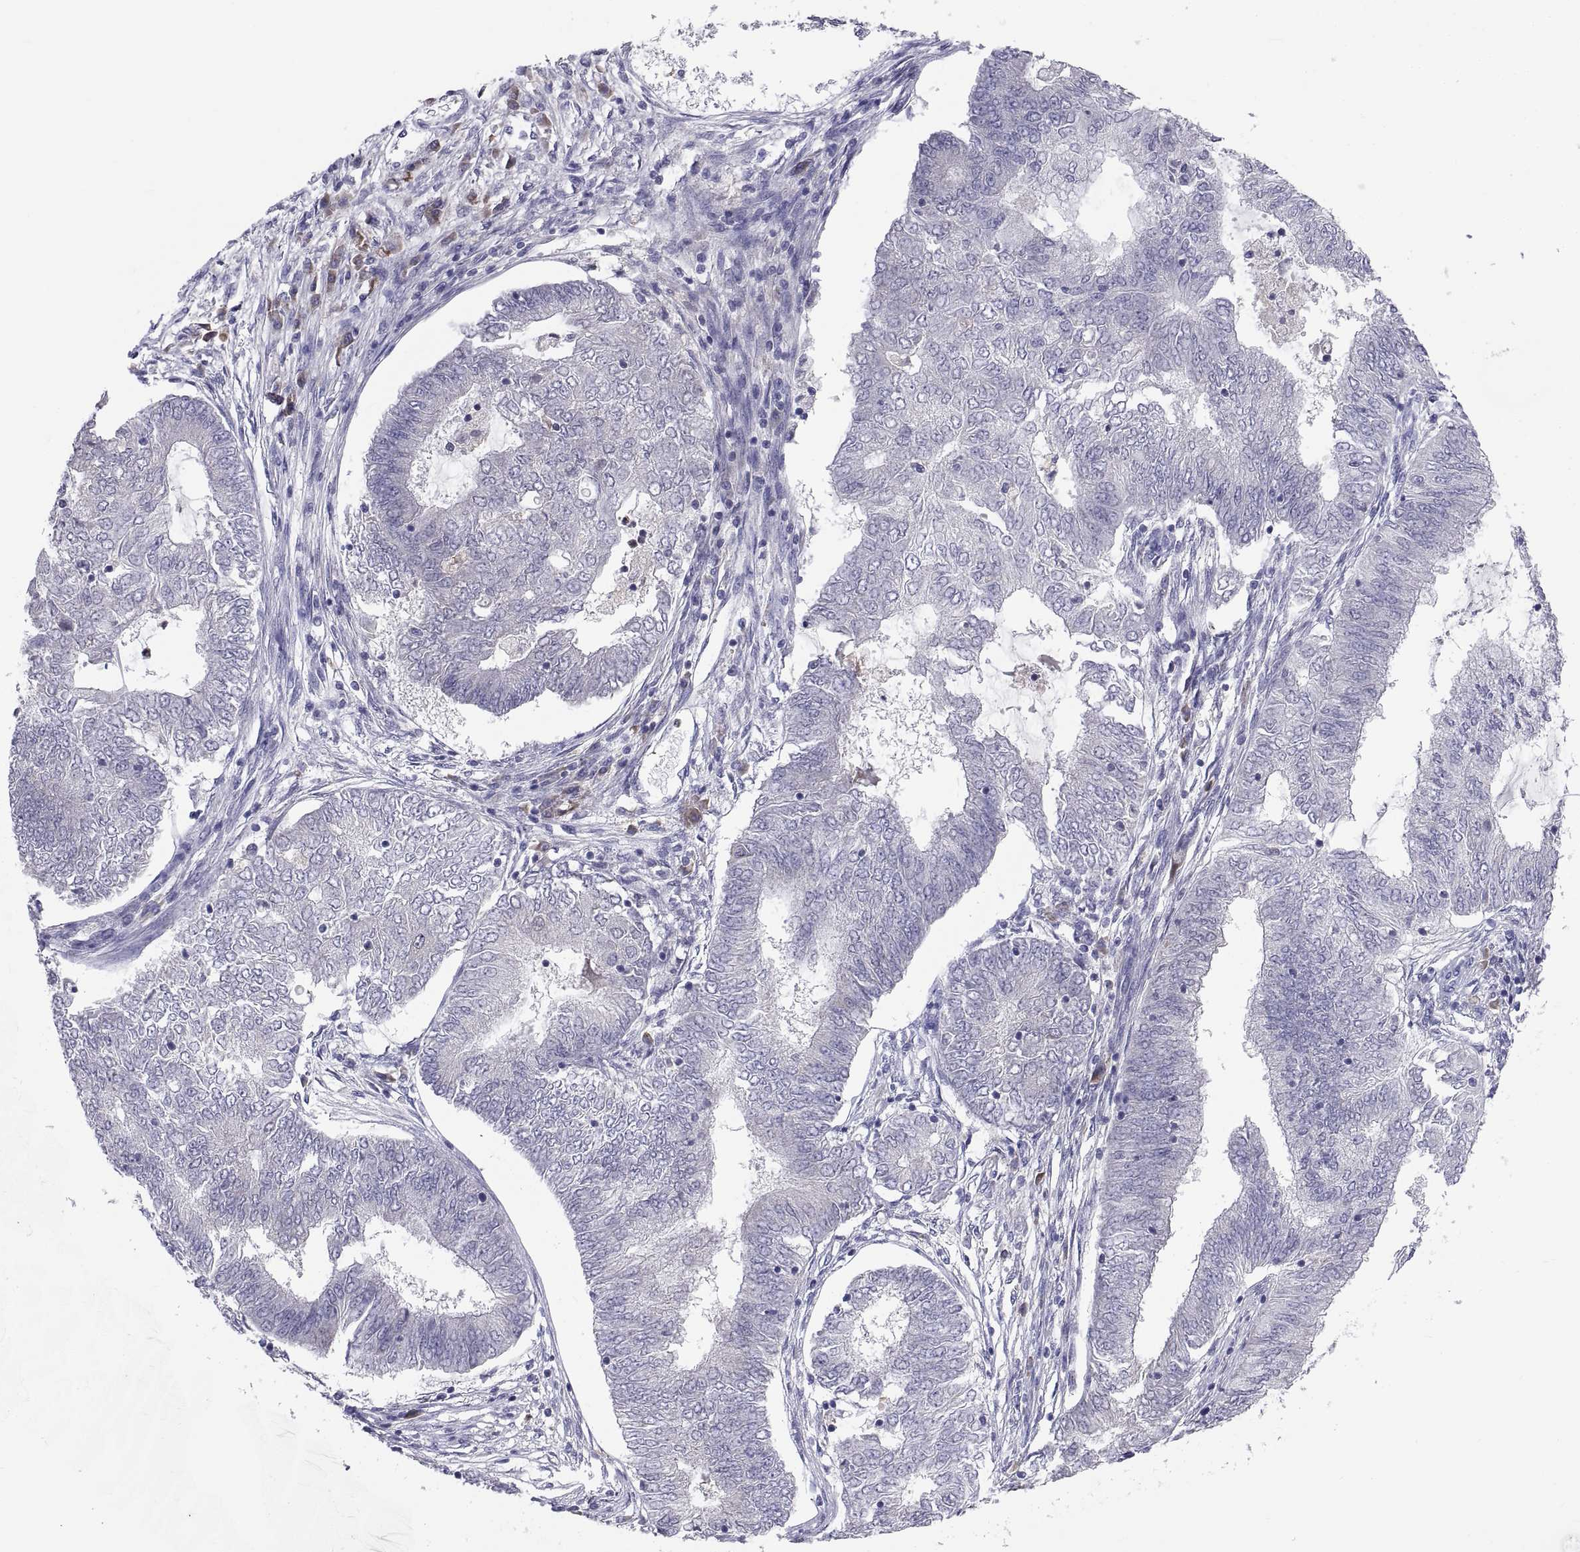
{"staining": {"intensity": "negative", "quantity": "none", "location": "none"}, "tissue": "endometrial cancer", "cell_type": "Tumor cells", "image_type": "cancer", "snomed": [{"axis": "morphology", "description": "Adenocarcinoma, NOS"}, {"axis": "topography", "description": "Endometrium"}], "caption": "Immunohistochemistry (IHC) of human adenocarcinoma (endometrial) displays no expression in tumor cells.", "gene": "PKP1", "patient": {"sex": "female", "age": 62}}